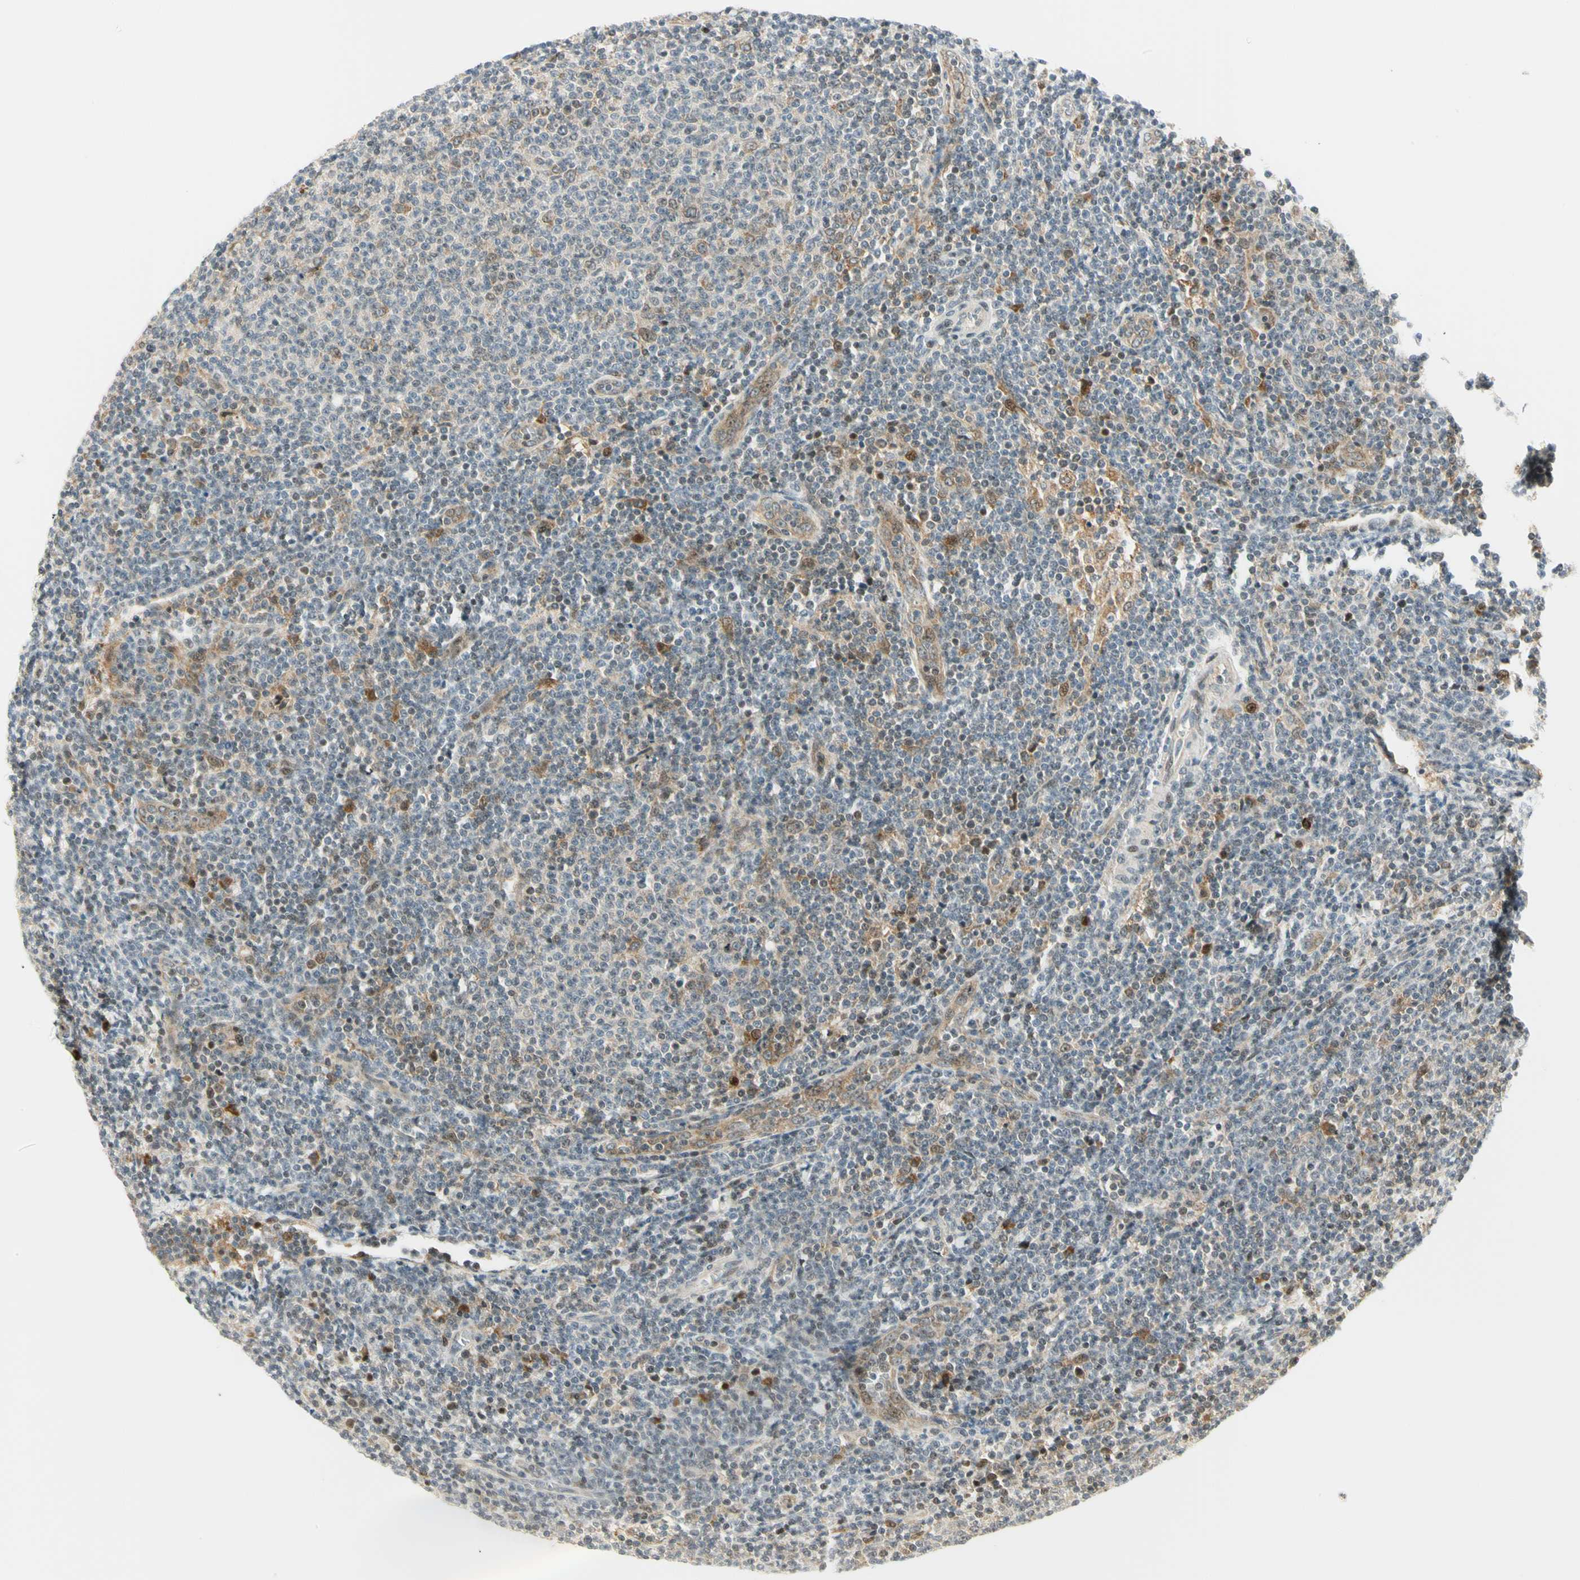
{"staining": {"intensity": "negative", "quantity": "none", "location": "none"}, "tissue": "lymphoma", "cell_type": "Tumor cells", "image_type": "cancer", "snomed": [{"axis": "morphology", "description": "Malignant lymphoma, non-Hodgkin's type, Low grade"}, {"axis": "topography", "description": "Lymph node"}], "caption": "An immunohistochemistry (IHC) micrograph of low-grade malignant lymphoma, non-Hodgkin's type is shown. There is no staining in tumor cells of low-grade malignant lymphoma, non-Hodgkin's type.", "gene": "TPT1", "patient": {"sex": "male", "age": 66}}